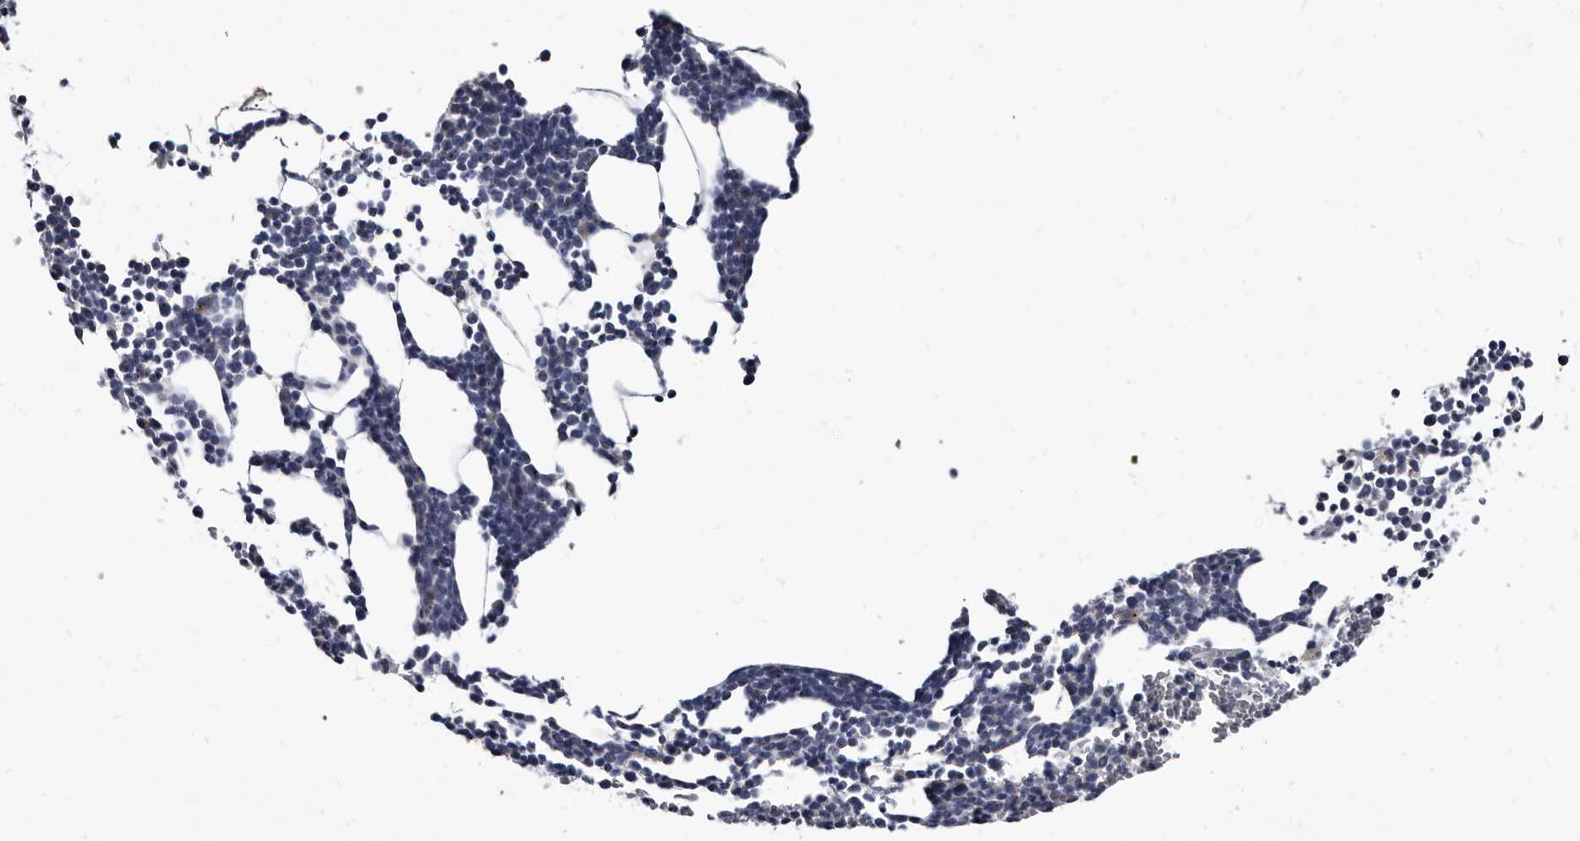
{"staining": {"intensity": "negative", "quantity": "none", "location": "none"}, "tissue": "bone marrow", "cell_type": "Hematopoietic cells", "image_type": "normal", "snomed": [{"axis": "morphology", "description": "Normal tissue, NOS"}, {"axis": "topography", "description": "Bone marrow"}], "caption": "High power microscopy photomicrograph of an IHC histopathology image of normal bone marrow, revealing no significant expression in hematopoietic cells. The staining was performed using DAB to visualize the protein expression in brown, while the nuclei were stained in blue with hematoxylin (Magnification: 20x).", "gene": "PRSS8", "patient": {"sex": "female", "age": 67}}